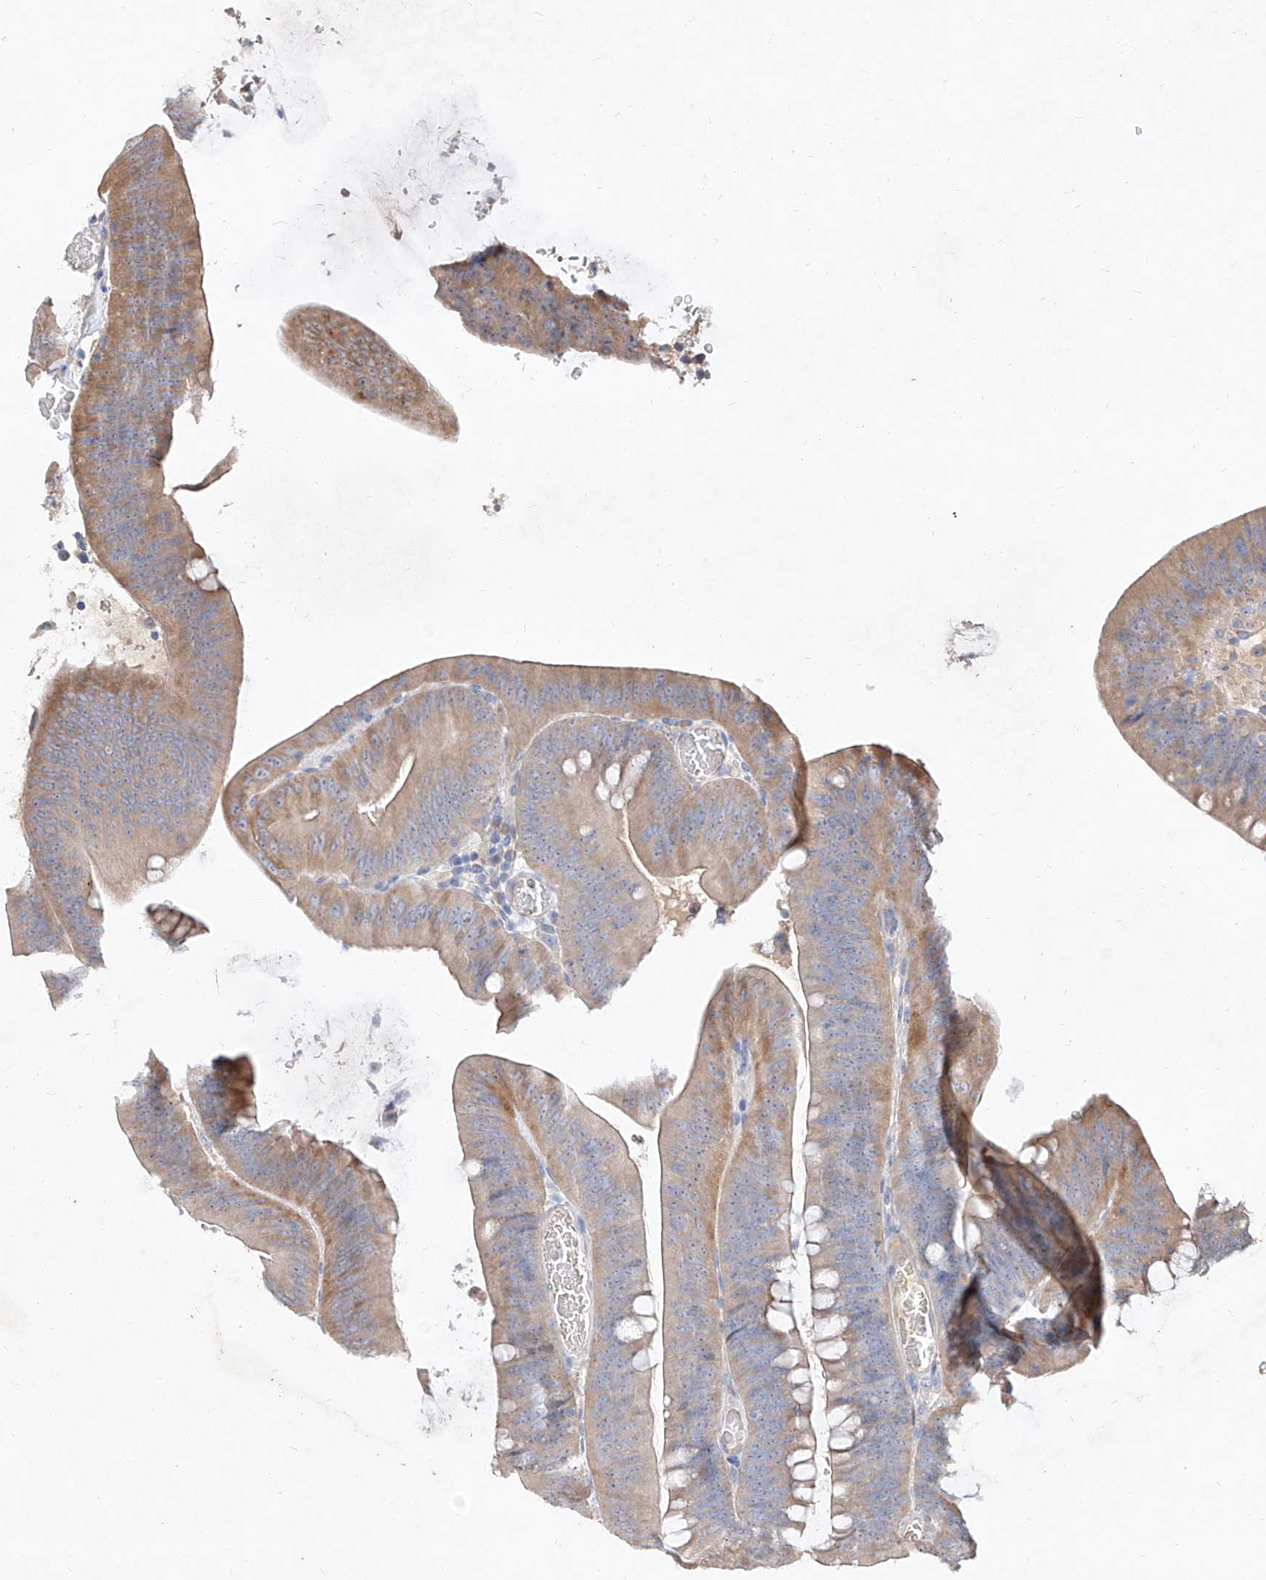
{"staining": {"intensity": "moderate", "quantity": "<25%", "location": "cytoplasmic/membranous"}, "tissue": "colorectal cancer", "cell_type": "Tumor cells", "image_type": "cancer", "snomed": [{"axis": "morphology", "description": "Normal tissue, NOS"}, {"axis": "topography", "description": "Colon"}], "caption": "The histopathology image exhibits staining of colorectal cancer, revealing moderate cytoplasmic/membranous protein staining (brown color) within tumor cells.", "gene": "DIRAS3", "patient": {"sex": "female", "age": 82}}